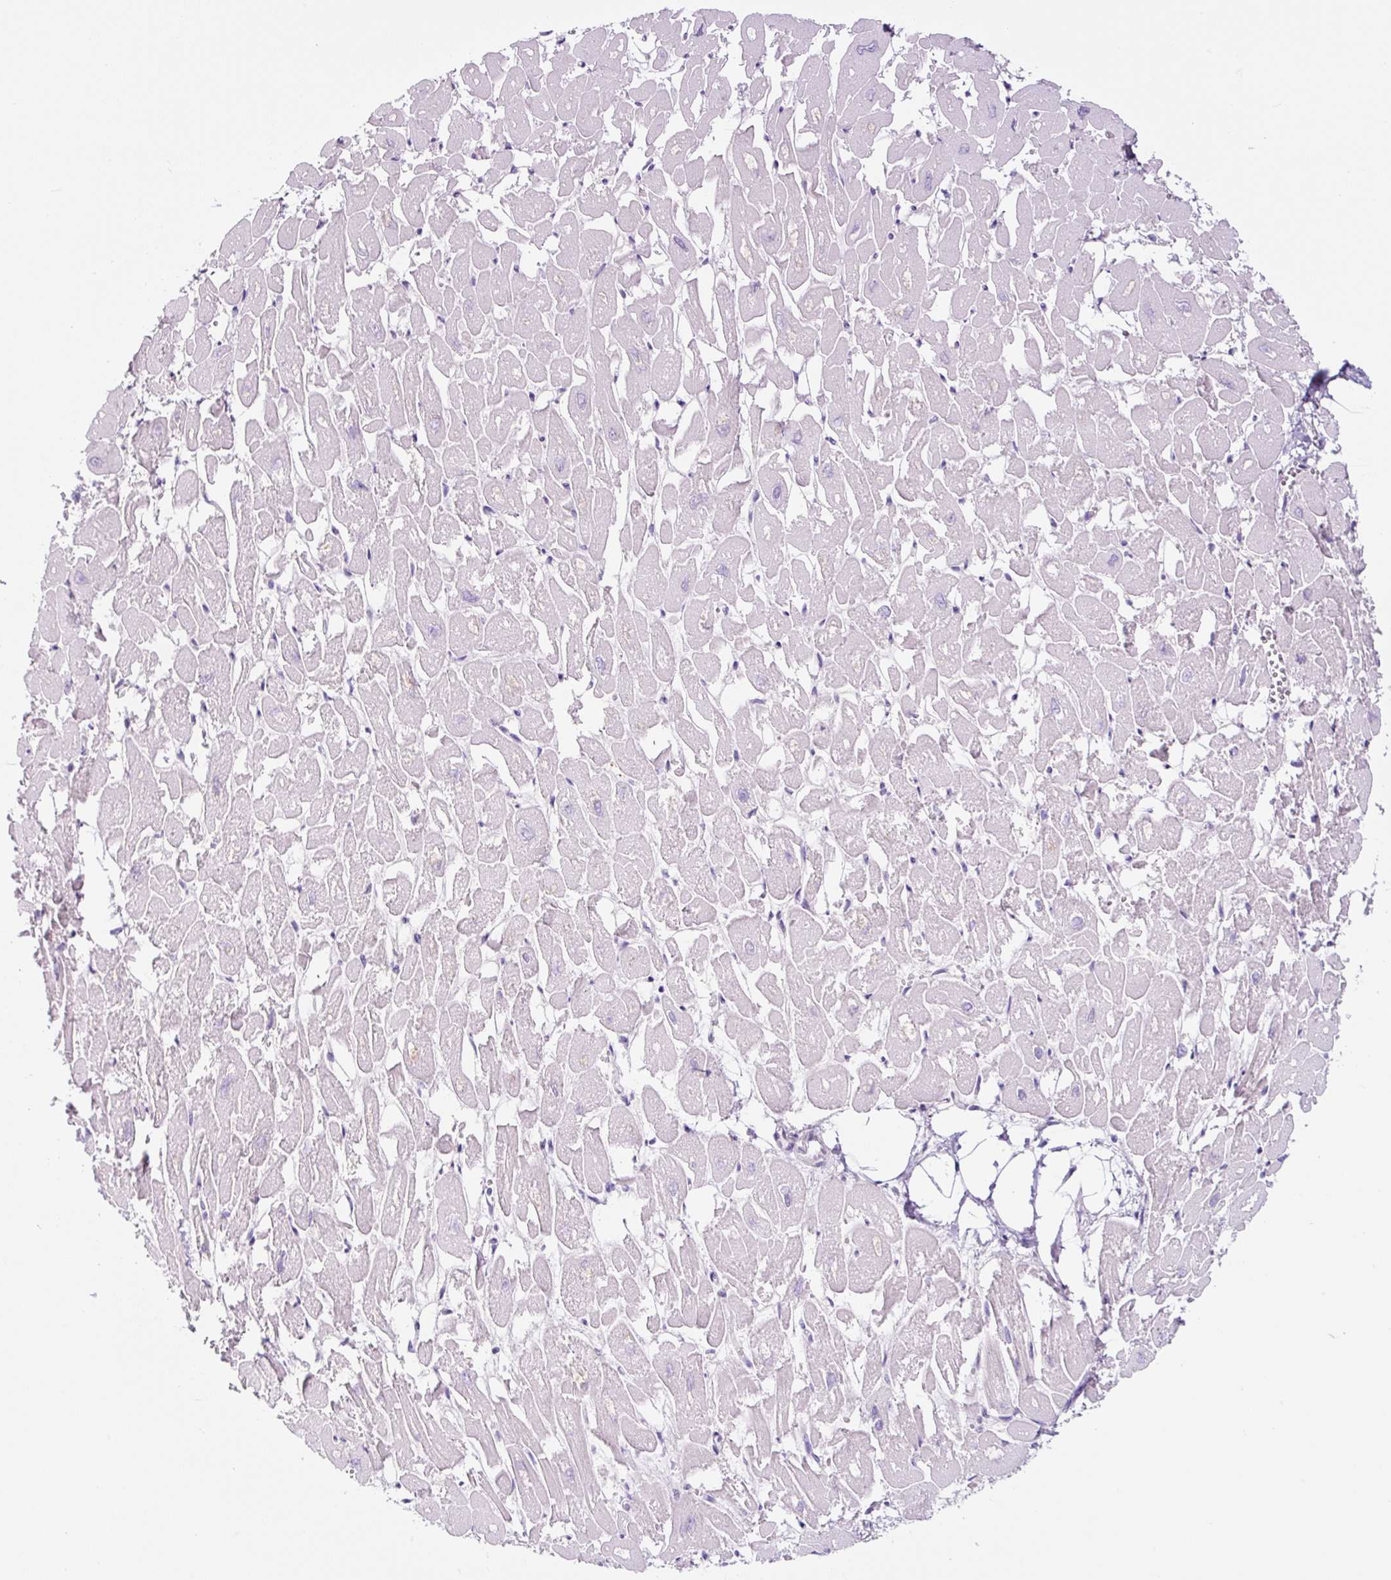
{"staining": {"intensity": "weak", "quantity": "<25%", "location": "cytoplasmic/membranous"}, "tissue": "heart muscle", "cell_type": "Cardiomyocytes", "image_type": "normal", "snomed": [{"axis": "morphology", "description": "Normal tissue, NOS"}, {"axis": "topography", "description": "Heart"}], "caption": "High power microscopy image of an IHC photomicrograph of normal heart muscle, revealing no significant expression in cardiomyocytes. (DAB immunohistochemistry (IHC) visualized using brightfield microscopy, high magnification).", "gene": "RNF212B", "patient": {"sex": "male", "age": 54}}